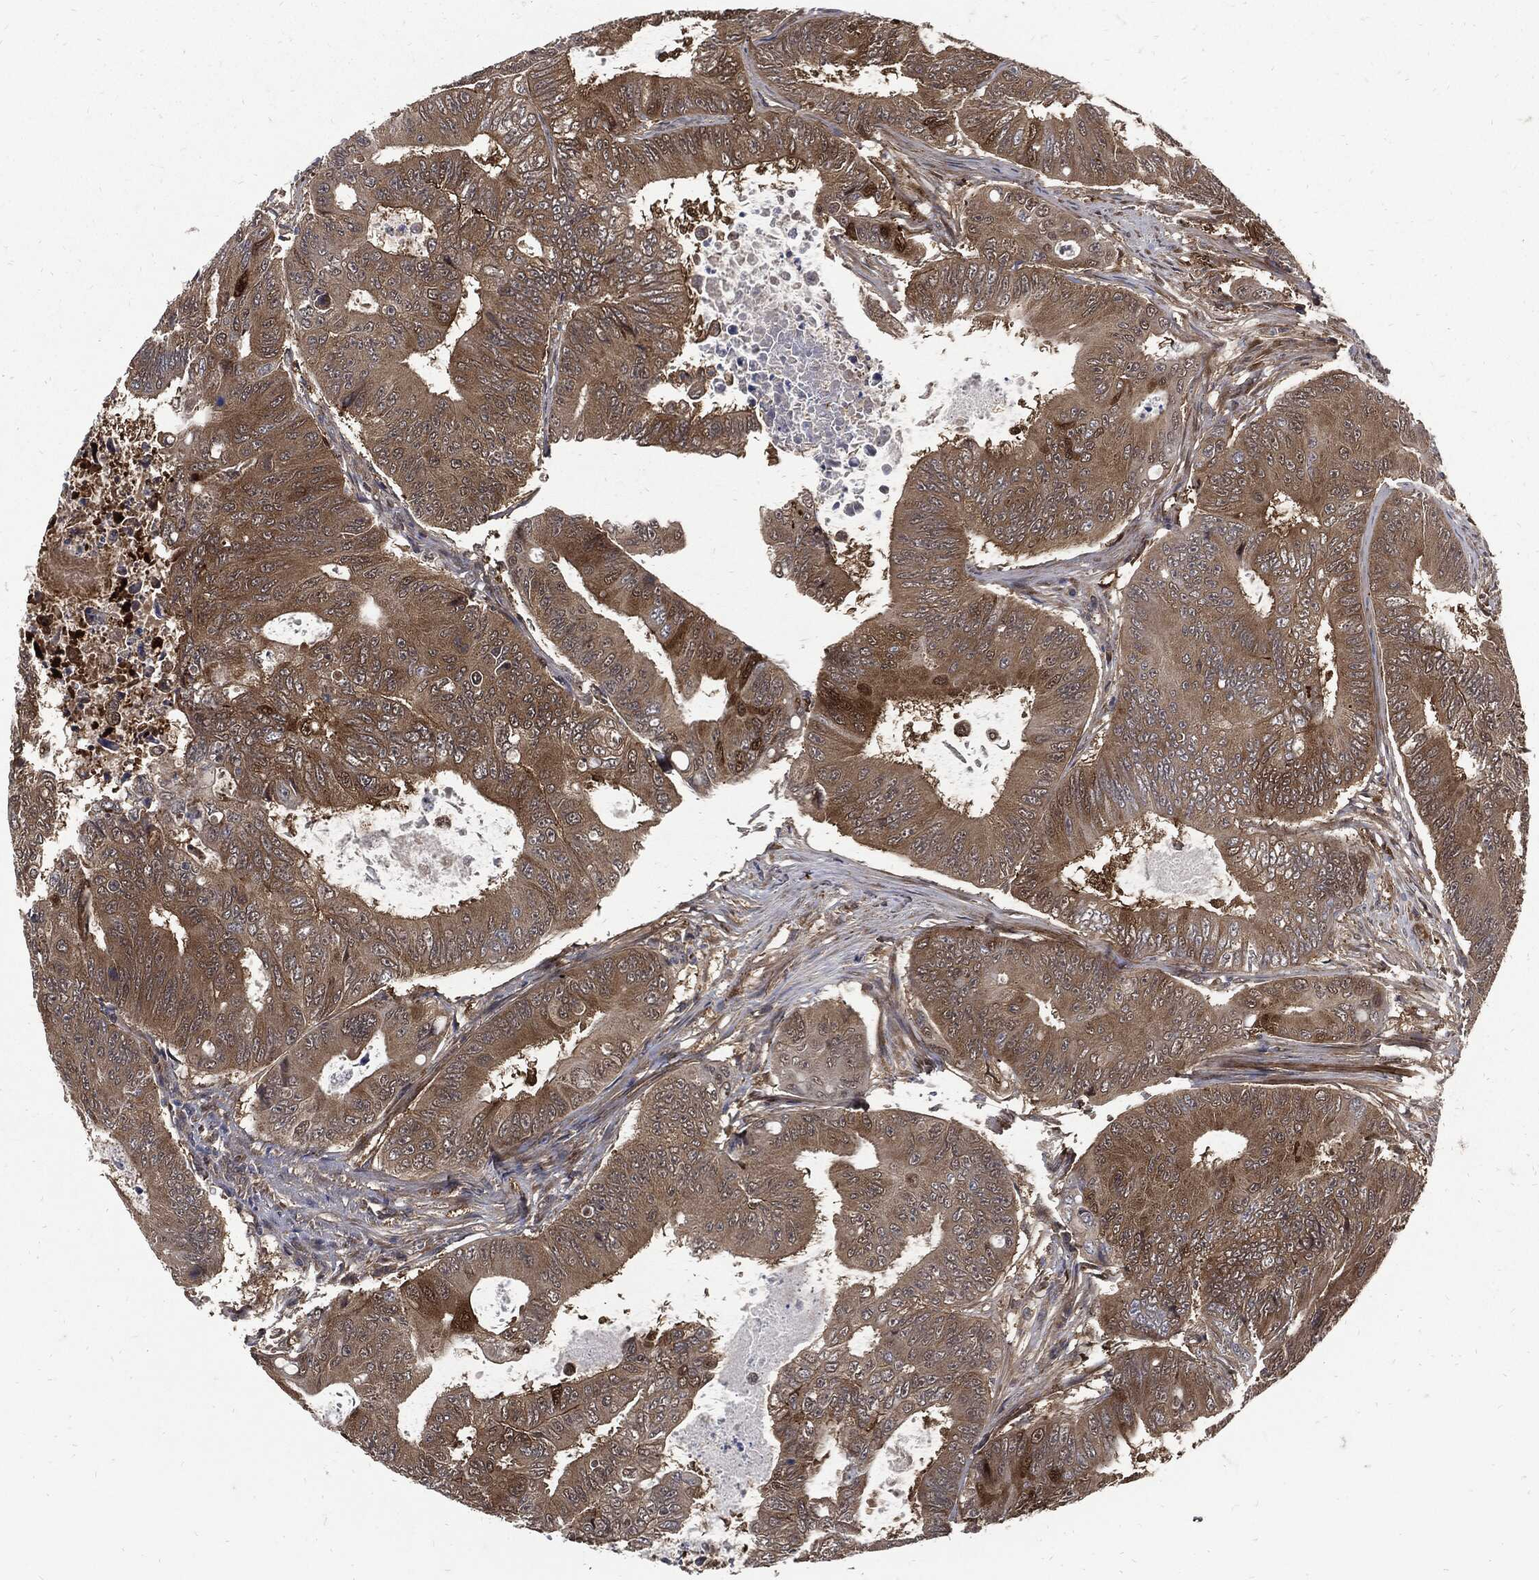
{"staining": {"intensity": "strong", "quantity": "<25%", "location": "cytoplasmic/membranous"}, "tissue": "colorectal cancer", "cell_type": "Tumor cells", "image_type": "cancer", "snomed": [{"axis": "morphology", "description": "Adenocarcinoma, NOS"}, {"axis": "topography", "description": "Colon"}], "caption": "The histopathology image reveals a brown stain indicating the presence of a protein in the cytoplasmic/membranous of tumor cells in adenocarcinoma (colorectal).", "gene": "CLU", "patient": {"sex": "female", "age": 48}}